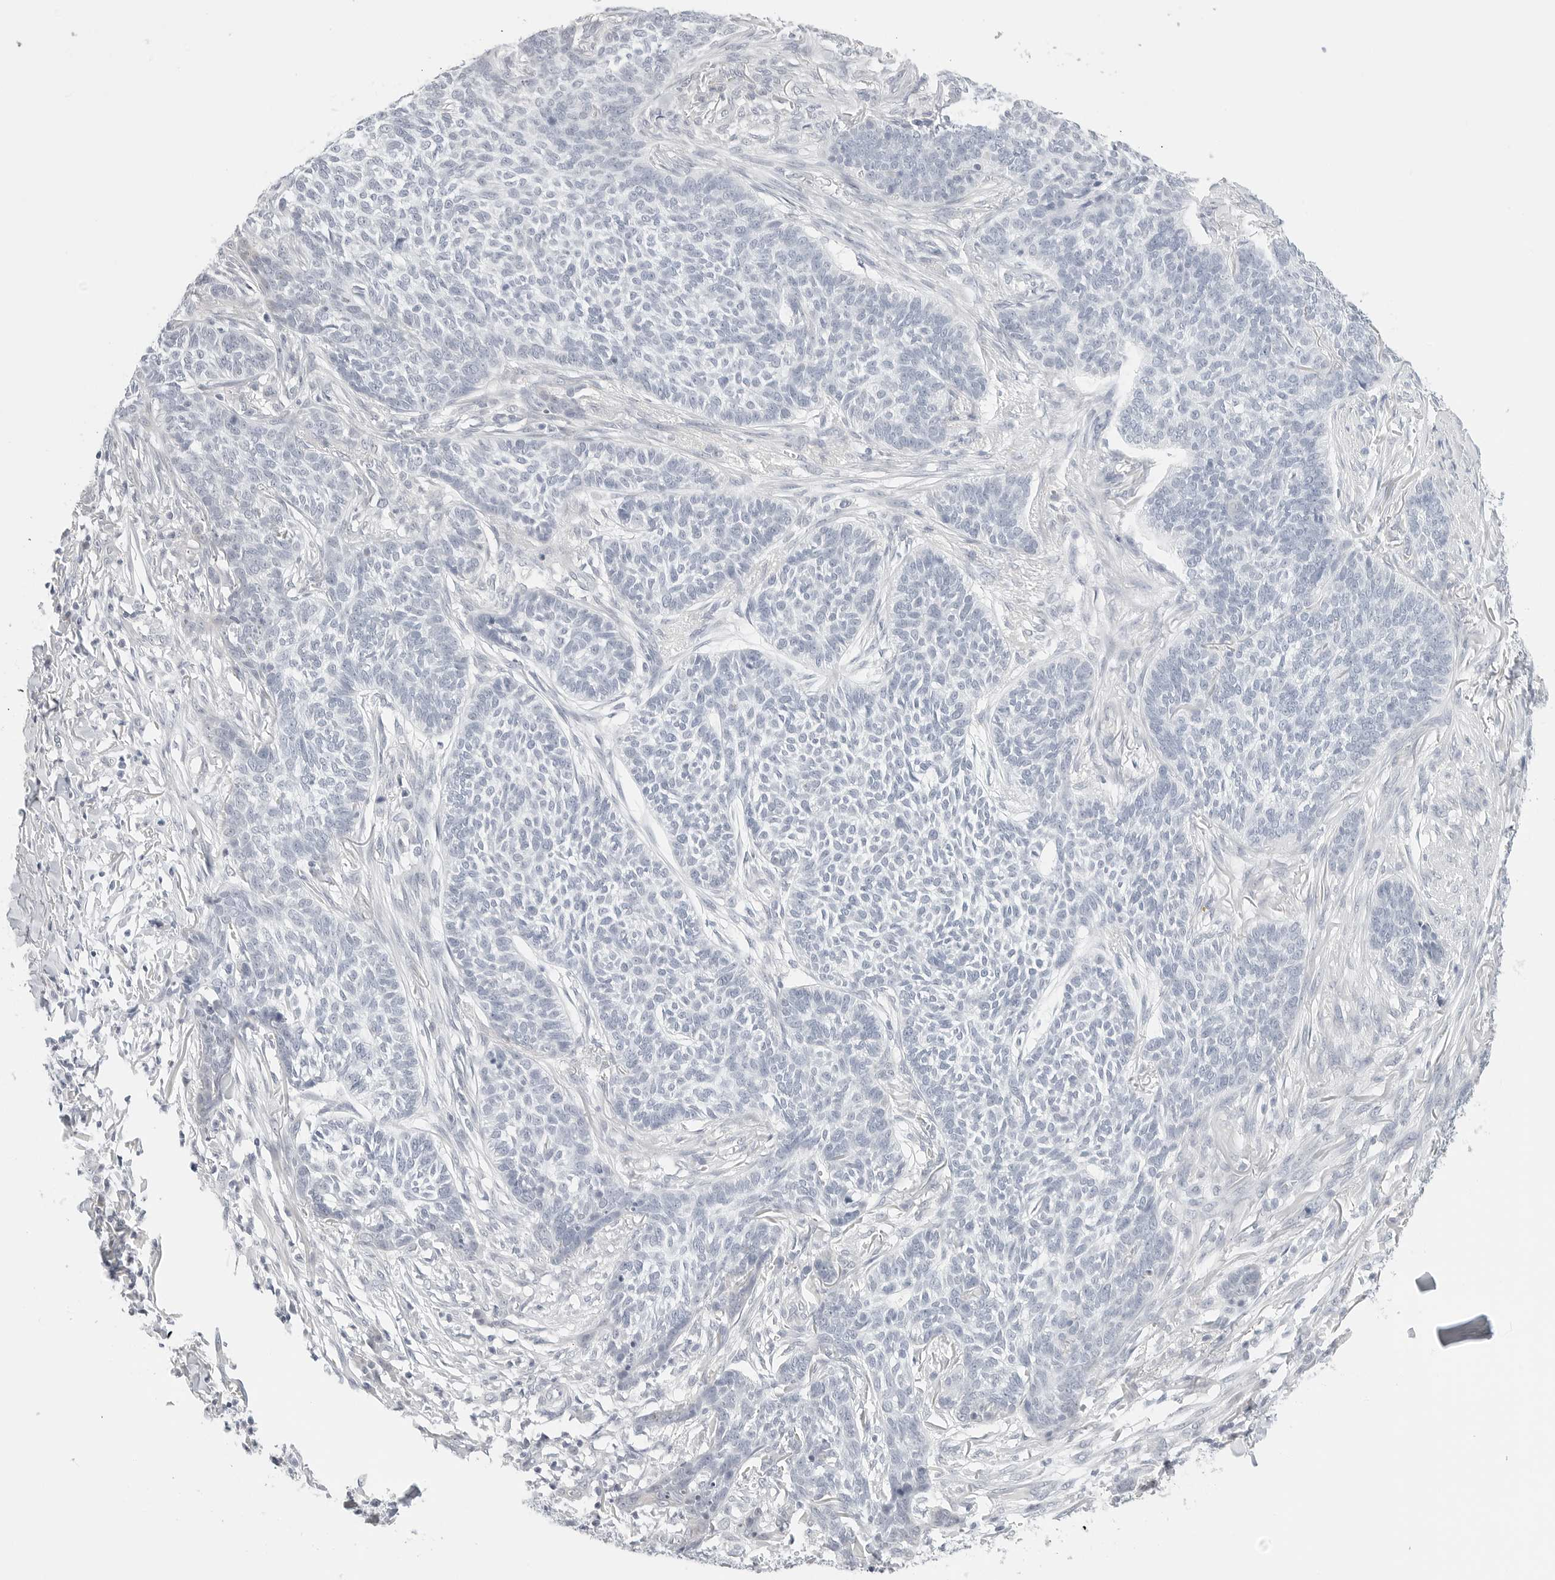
{"staining": {"intensity": "negative", "quantity": "none", "location": "none"}, "tissue": "skin cancer", "cell_type": "Tumor cells", "image_type": "cancer", "snomed": [{"axis": "morphology", "description": "Basal cell carcinoma"}, {"axis": "topography", "description": "Skin"}], "caption": "DAB immunohistochemical staining of human skin cancer displays no significant staining in tumor cells. (Immunohistochemistry, brightfield microscopy, high magnification).", "gene": "HMGCS2", "patient": {"sex": "male", "age": 85}}